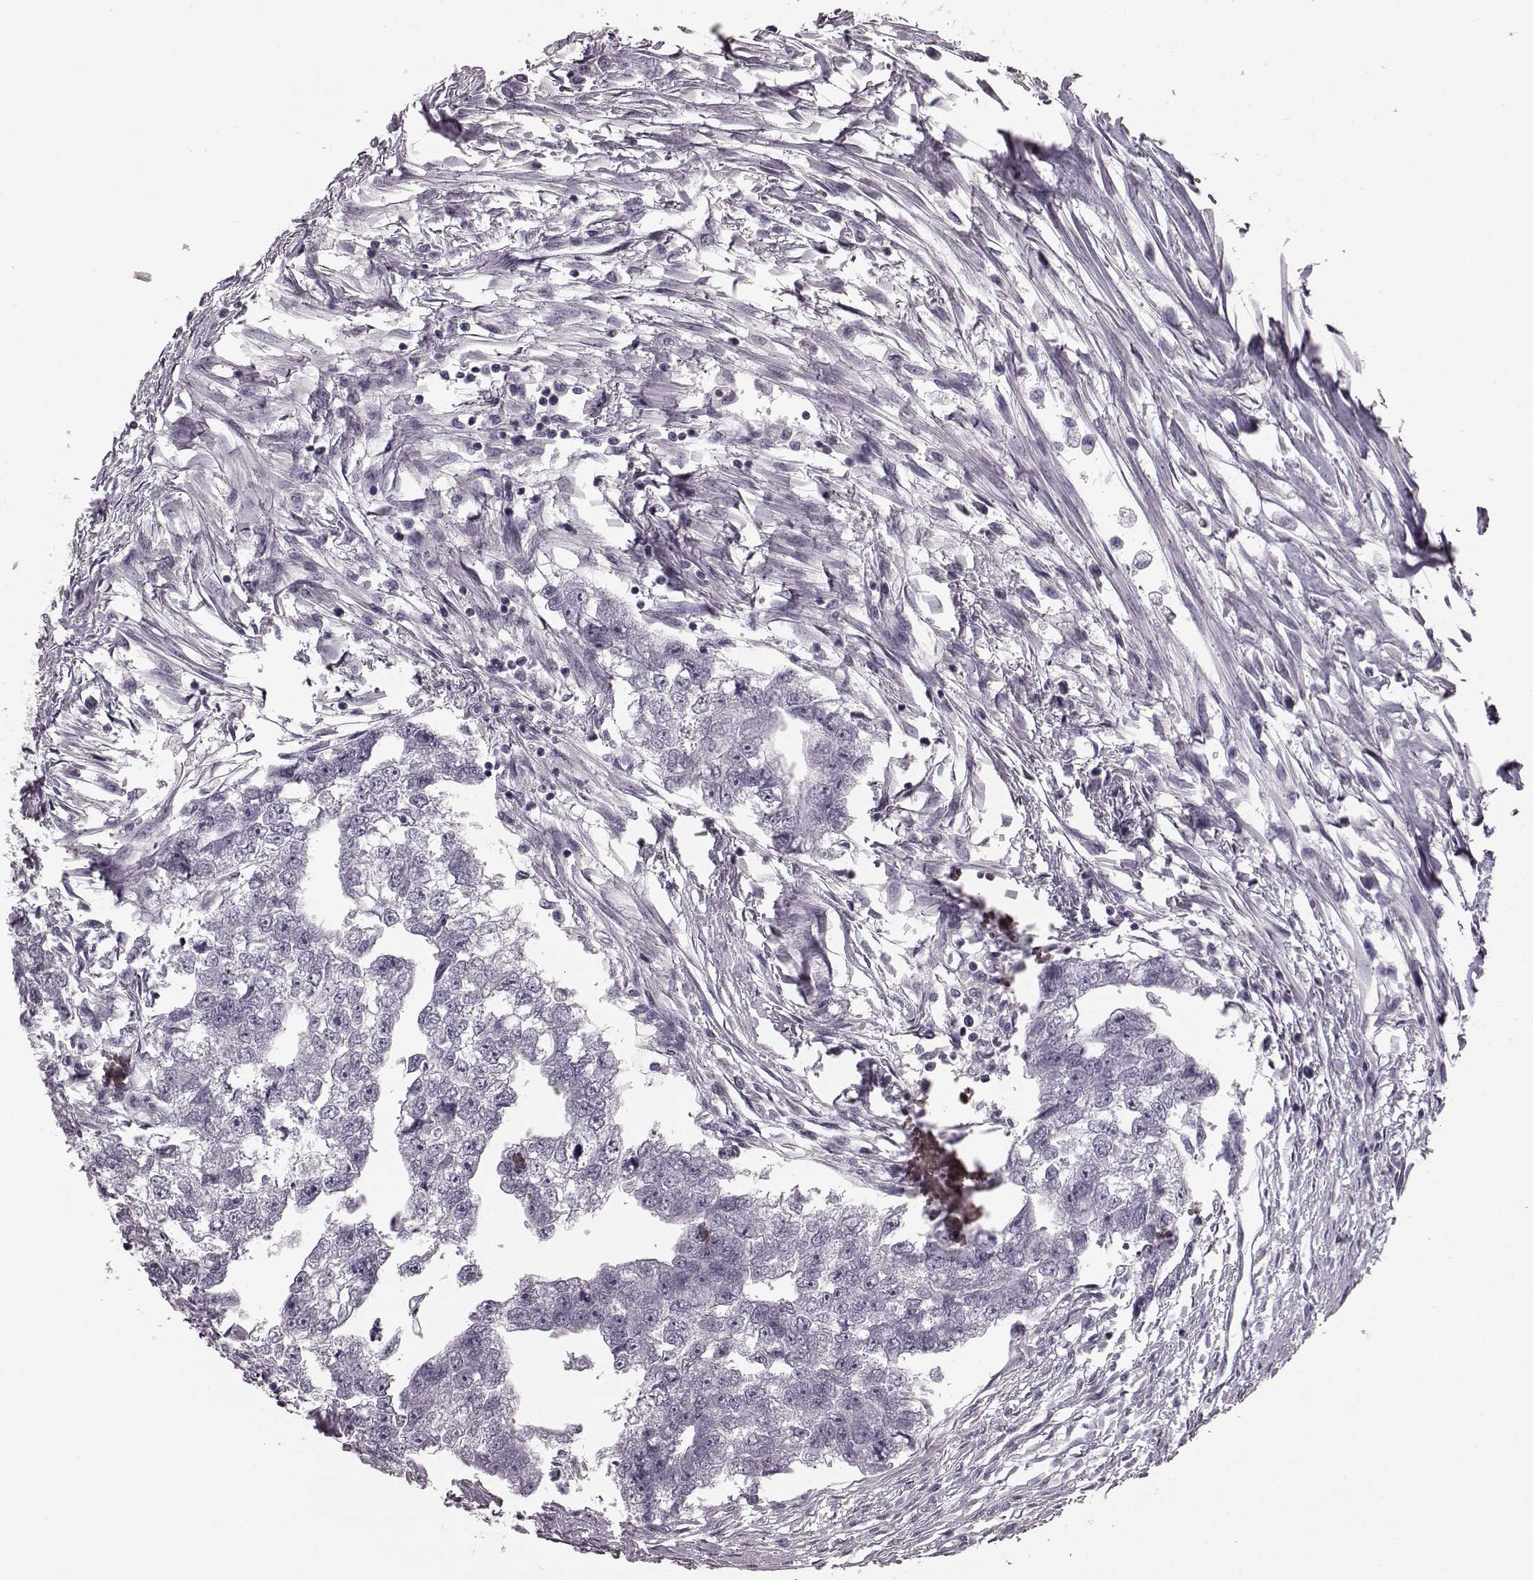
{"staining": {"intensity": "negative", "quantity": "none", "location": "none"}, "tissue": "testis cancer", "cell_type": "Tumor cells", "image_type": "cancer", "snomed": [{"axis": "morphology", "description": "Carcinoma, Embryonal, NOS"}, {"axis": "morphology", "description": "Teratoma, malignant, NOS"}, {"axis": "topography", "description": "Testis"}], "caption": "High power microscopy histopathology image of an immunohistochemistry (IHC) micrograph of testis cancer (teratoma (malignant)), revealing no significant staining in tumor cells.", "gene": "CST7", "patient": {"sex": "male", "age": 44}}